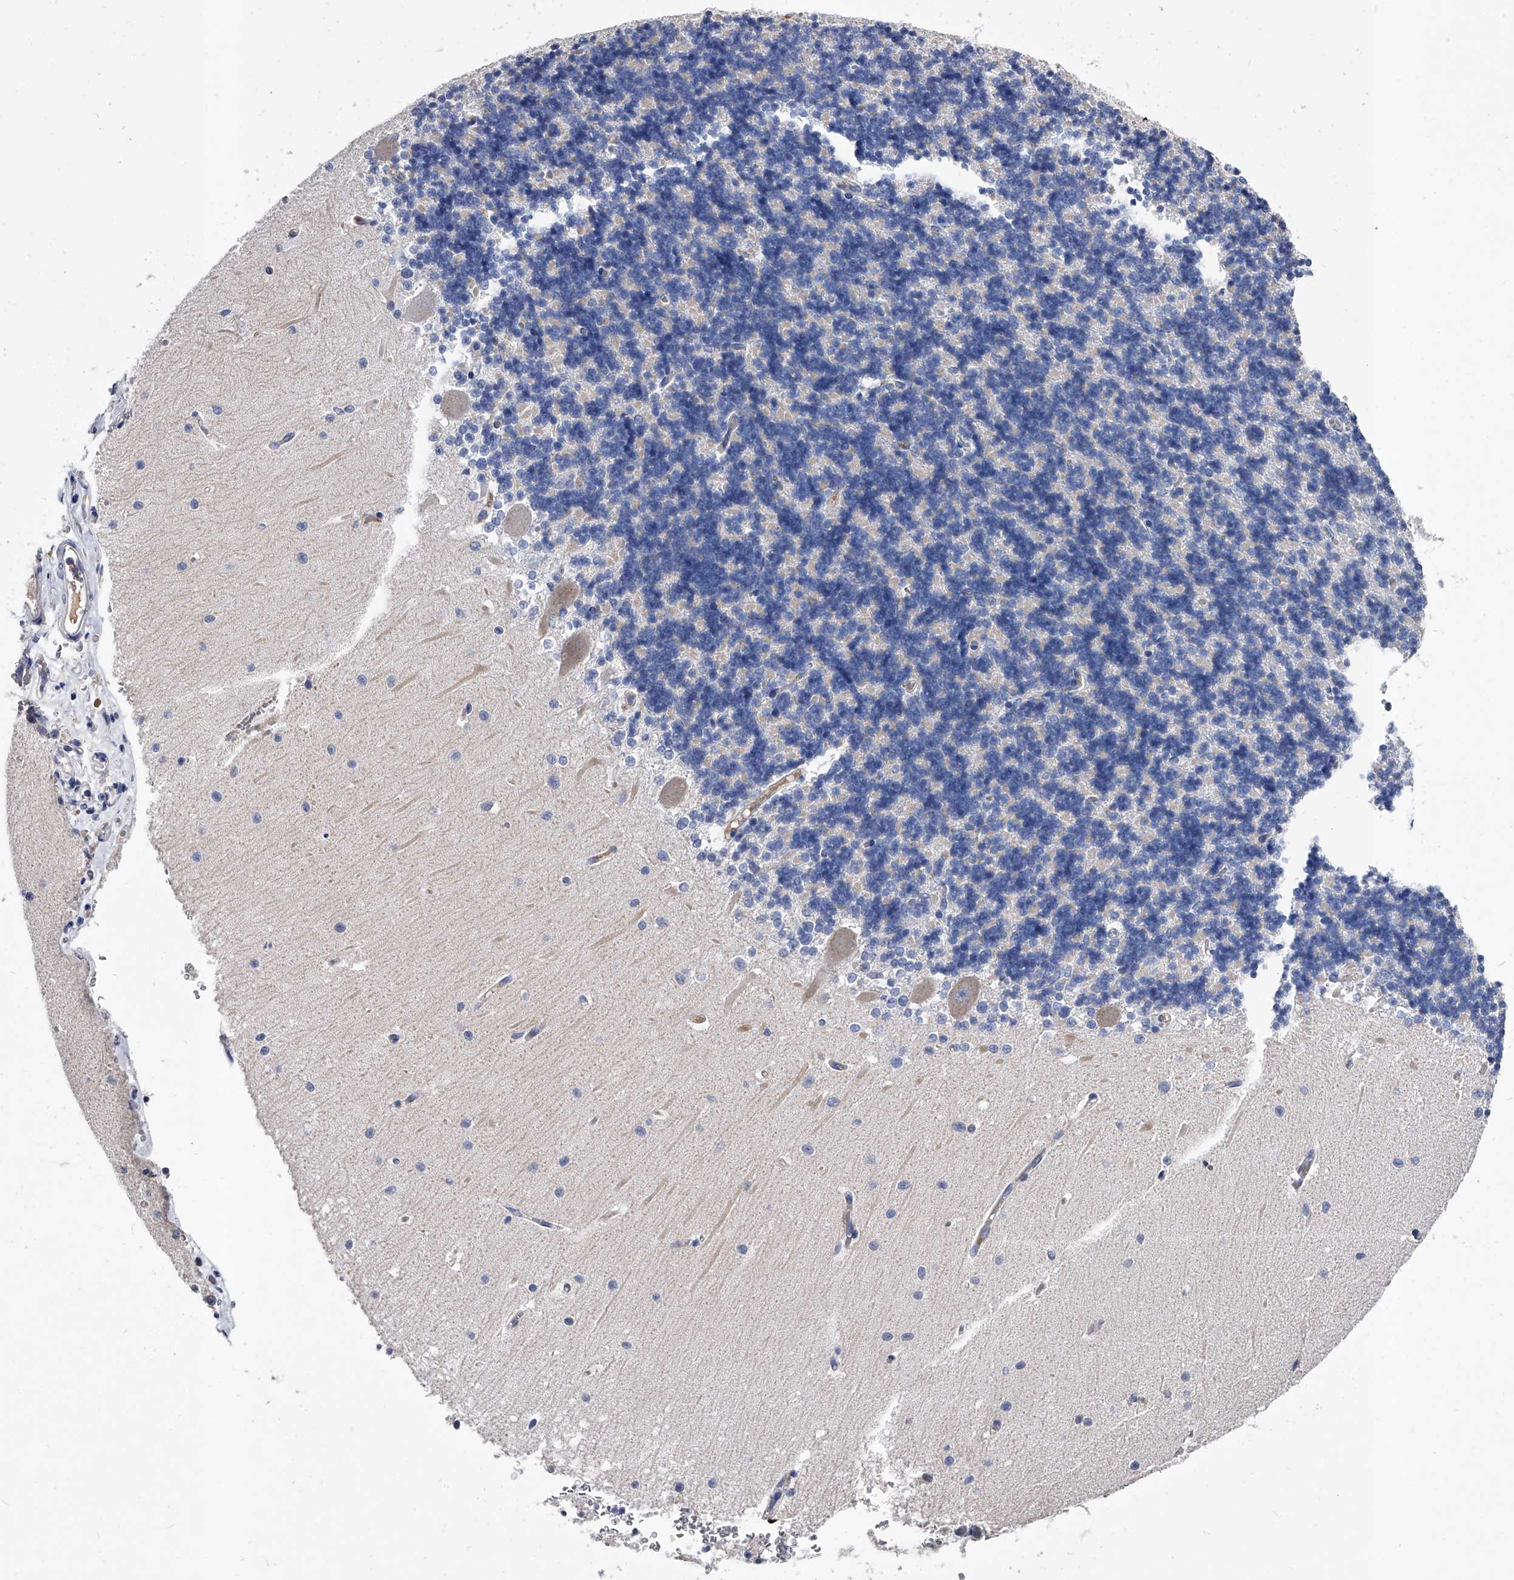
{"staining": {"intensity": "negative", "quantity": "none", "location": "none"}, "tissue": "cerebellum", "cell_type": "Cells in granular layer", "image_type": "normal", "snomed": [{"axis": "morphology", "description": "Normal tissue, NOS"}, {"axis": "topography", "description": "Cerebellum"}], "caption": "This is an IHC photomicrograph of unremarkable human cerebellum. There is no expression in cells in granular layer.", "gene": "EFCAB7", "patient": {"sex": "male", "age": 37}}